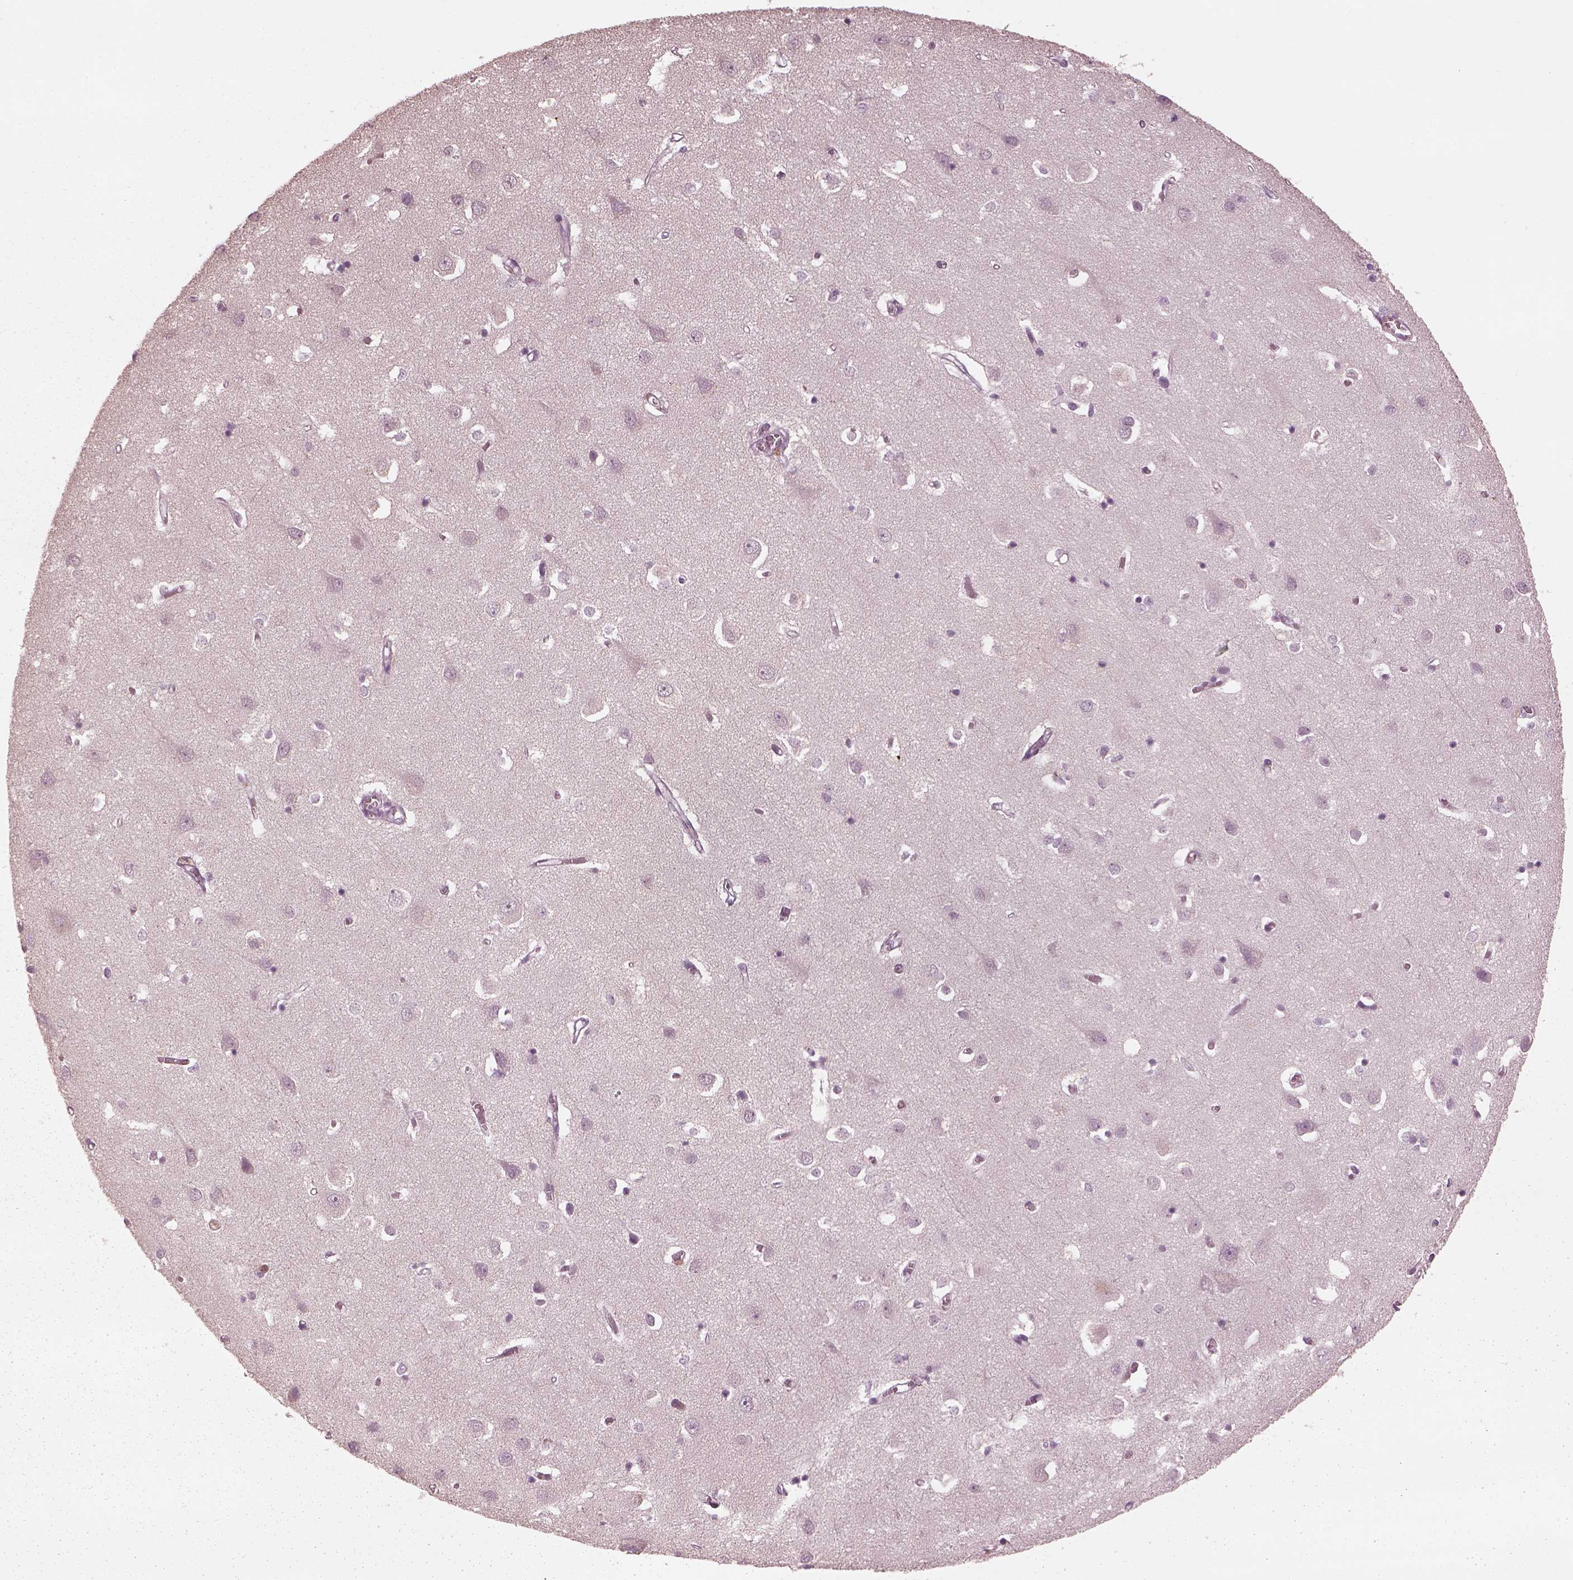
{"staining": {"intensity": "negative", "quantity": "none", "location": "none"}, "tissue": "cerebral cortex", "cell_type": "Endothelial cells", "image_type": "normal", "snomed": [{"axis": "morphology", "description": "Normal tissue, NOS"}, {"axis": "topography", "description": "Cerebral cortex"}], "caption": "High magnification brightfield microscopy of benign cerebral cortex stained with DAB (3,3'-diaminobenzidine) (brown) and counterstained with hematoxylin (blue): endothelial cells show no significant positivity.", "gene": "PSTPIP2", "patient": {"sex": "male", "age": 70}}